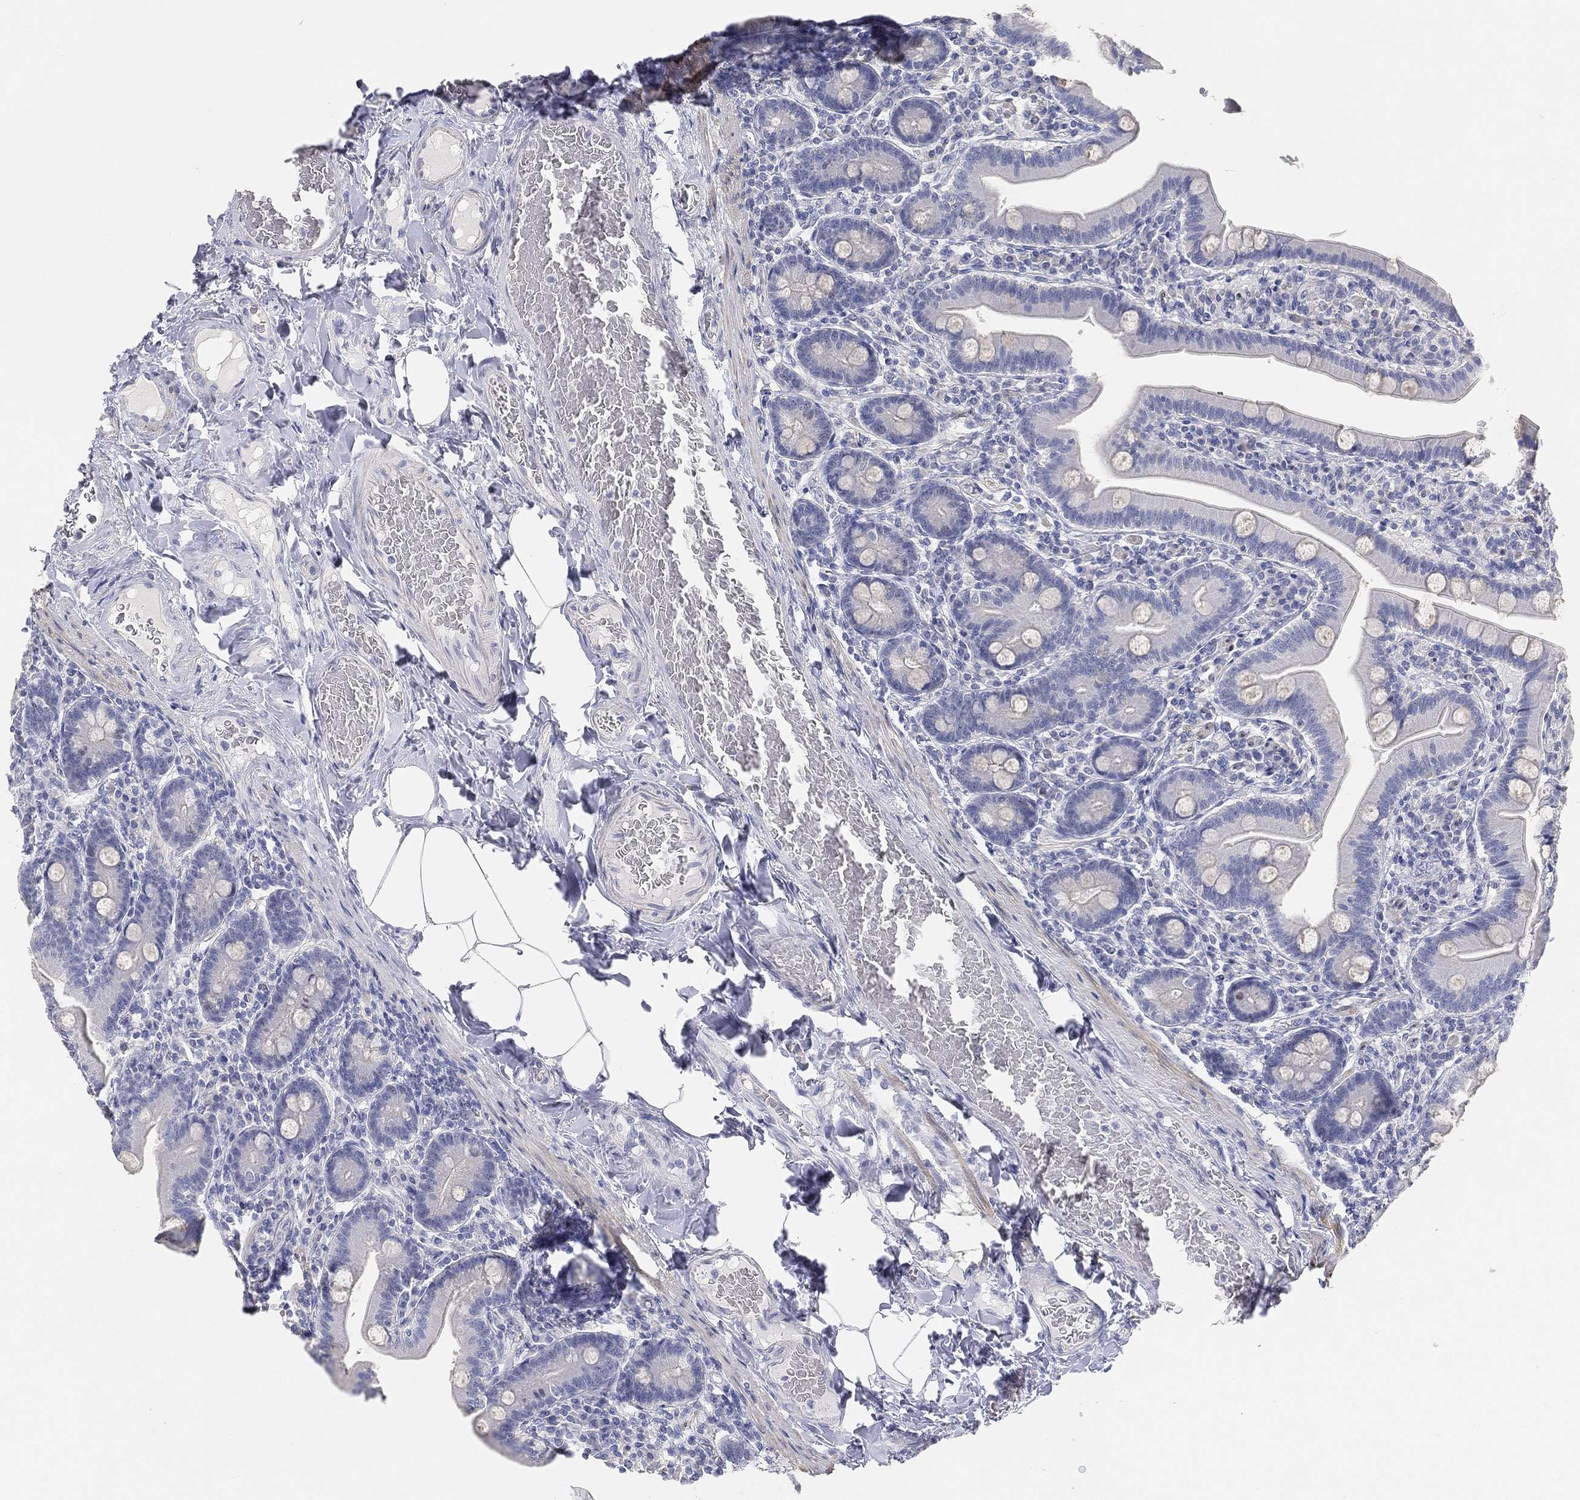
{"staining": {"intensity": "negative", "quantity": "none", "location": "none"}, "tissue": "small intestine", "cell_type": "Glandular cells", "image_type": "normal", "snomed": [{"axis": "morphology", "description": "Normal tissue, NOS"}, {"axis": "topography", "description": "Small intestine"}], "caption": "High power microscopy photomicrograph of an immunohistochemistry (IHC) histopathology image of normal small intestine, revealing no significant expression in glandular cells.", "gene": "FAM187B", "patient": {"sex": "male", "age": 66}}